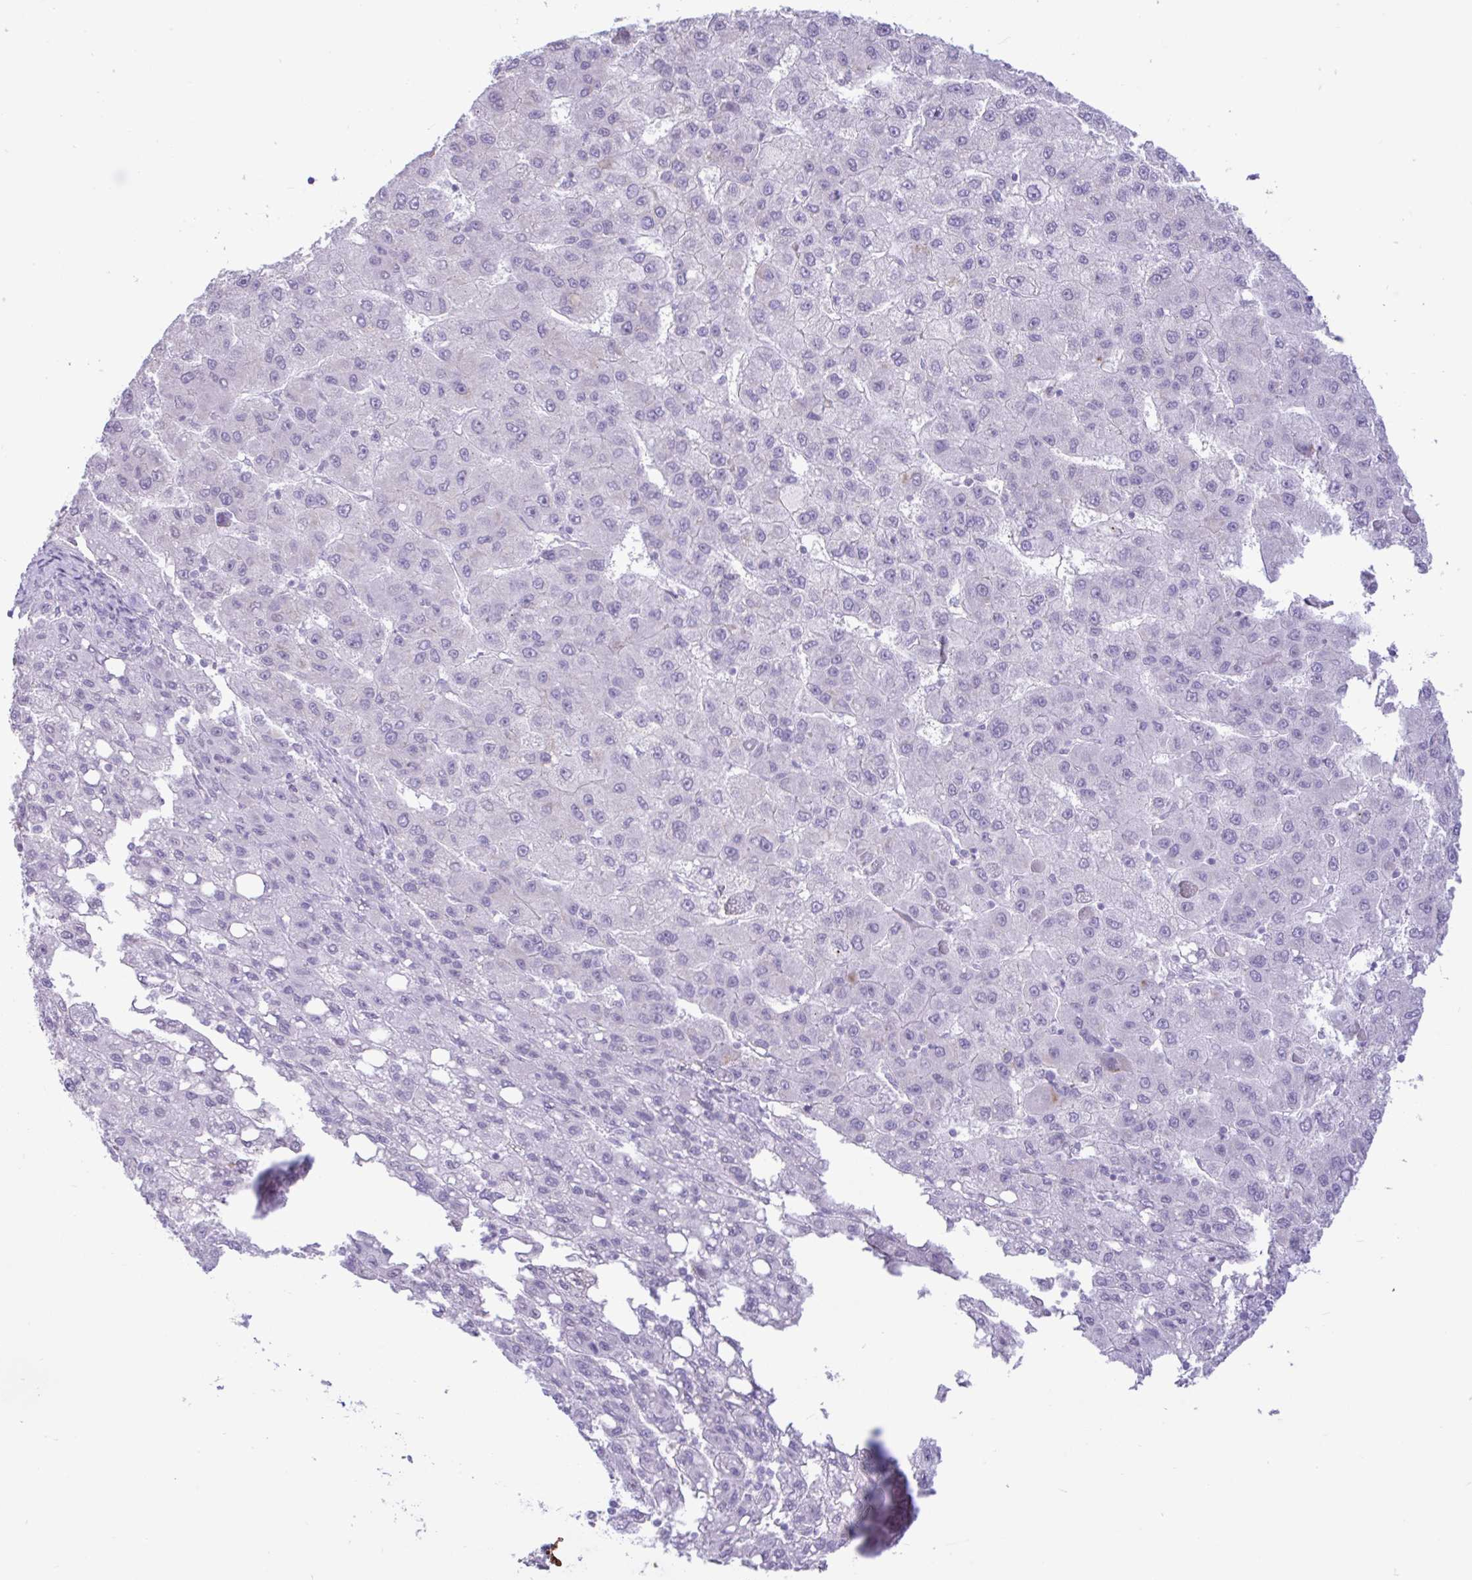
{"staining": {"intensity": "negative", "quantity": "none", "location": "none"}, "tissue": "liver cancer", "cell_type": "Tumor cells", "image_type": "cancer", "snomed": [{"axis": "morphology", "description": "Carcinoma, Hepatocellular, NOS"}, {"axis": "topography", "description": "Liver"}], "caption": "Tumor cells show no significant protein positivity in liver cancer.", "gene": "REEP1", "patient": {"sex": "female", "age": 82}}